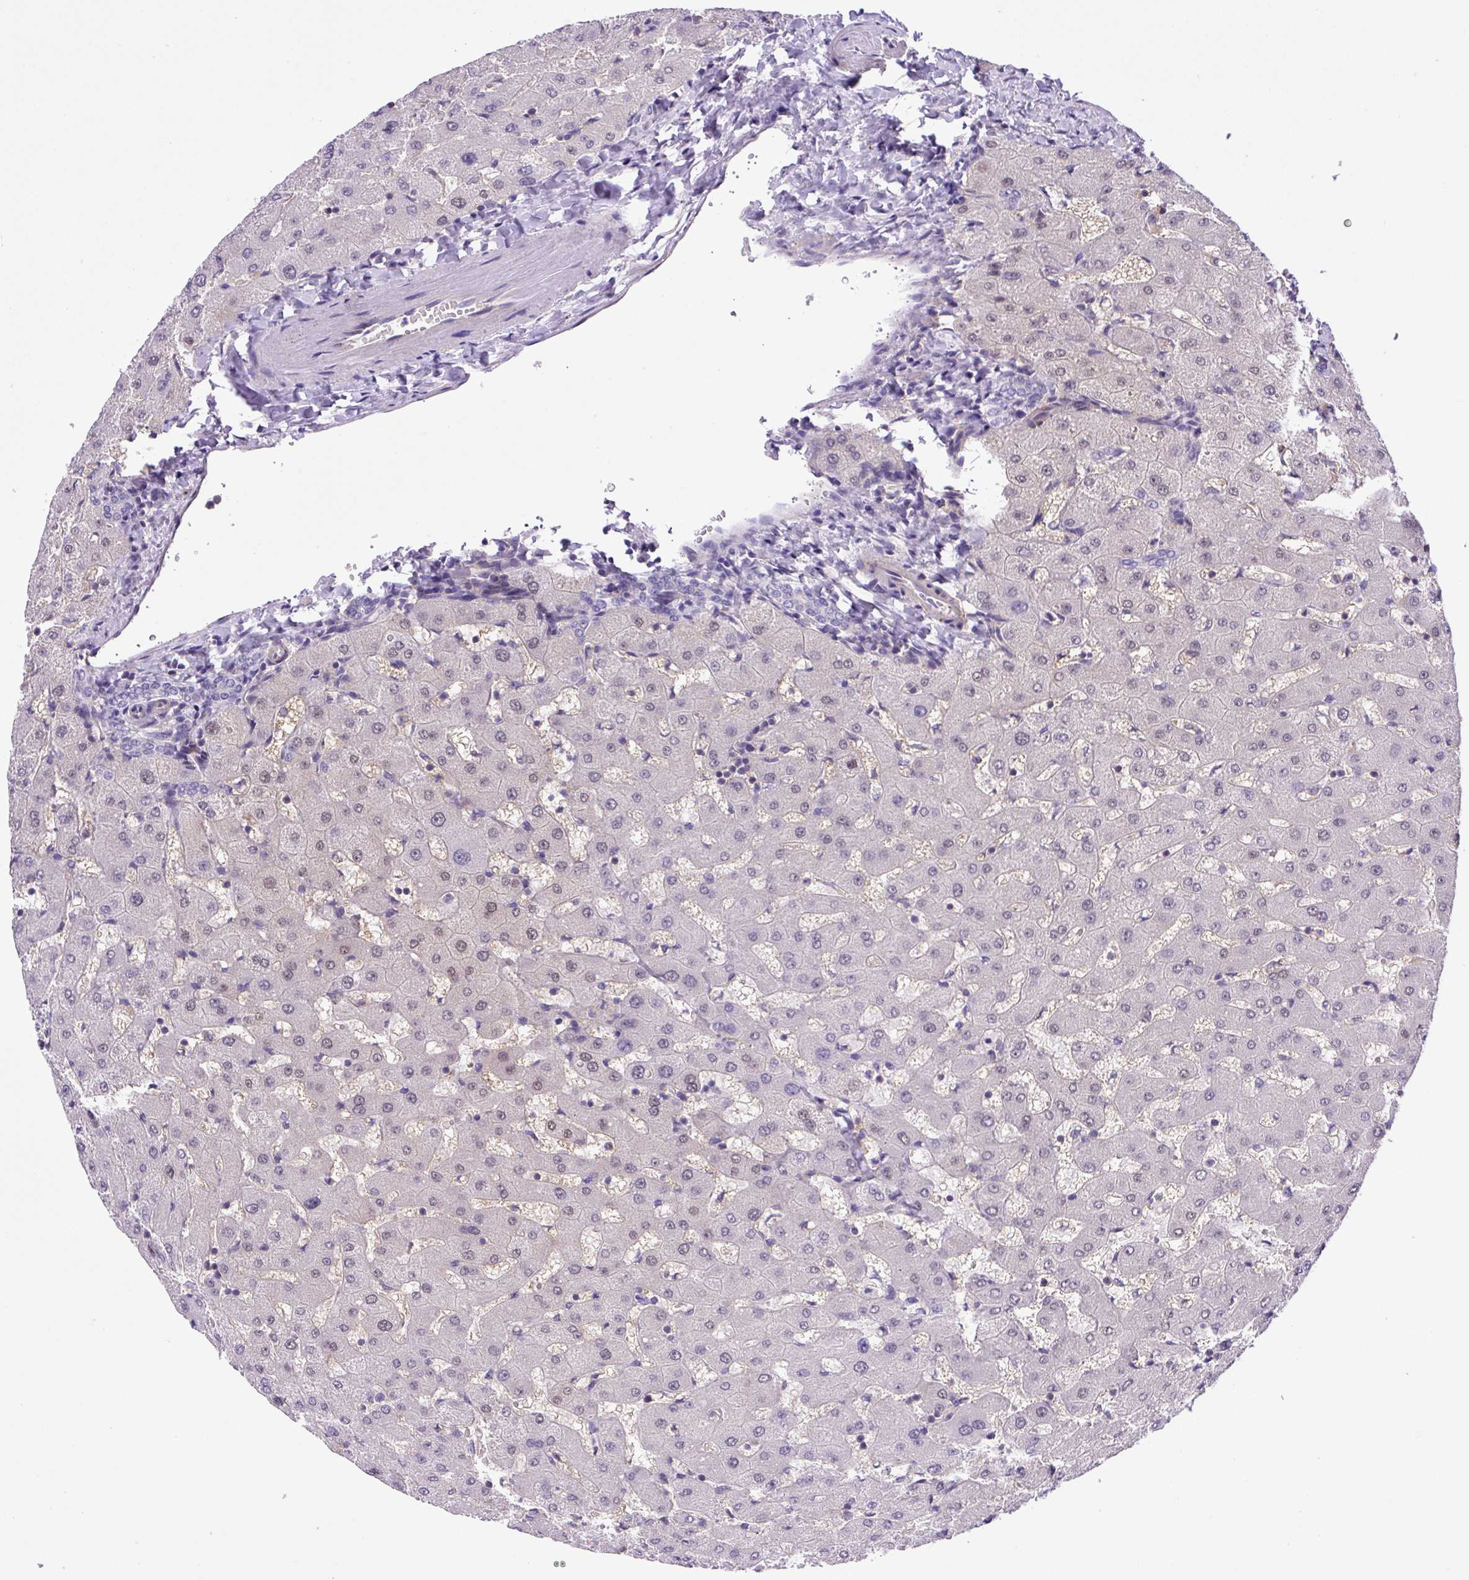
{"staining": {"intensity": "negative", "quantity": "none", "location": "none"}, "tissue": "liver", "cell_type": "Cholangiocytes", "image_type": "normal", "snomed": [{"axis": "morphology", "description": "Normal tissue, NOS"}, {"axis": "topography", "description": "Liver"}], "caption": "The micrograph shows no staining of cholangiocytes in benign liver. (Brightfield microscopy of DAB immunohistochemistry (IHC) at high magnification).", "gene": "NPTN", "patient": {"sex": "female", "age": 63}}